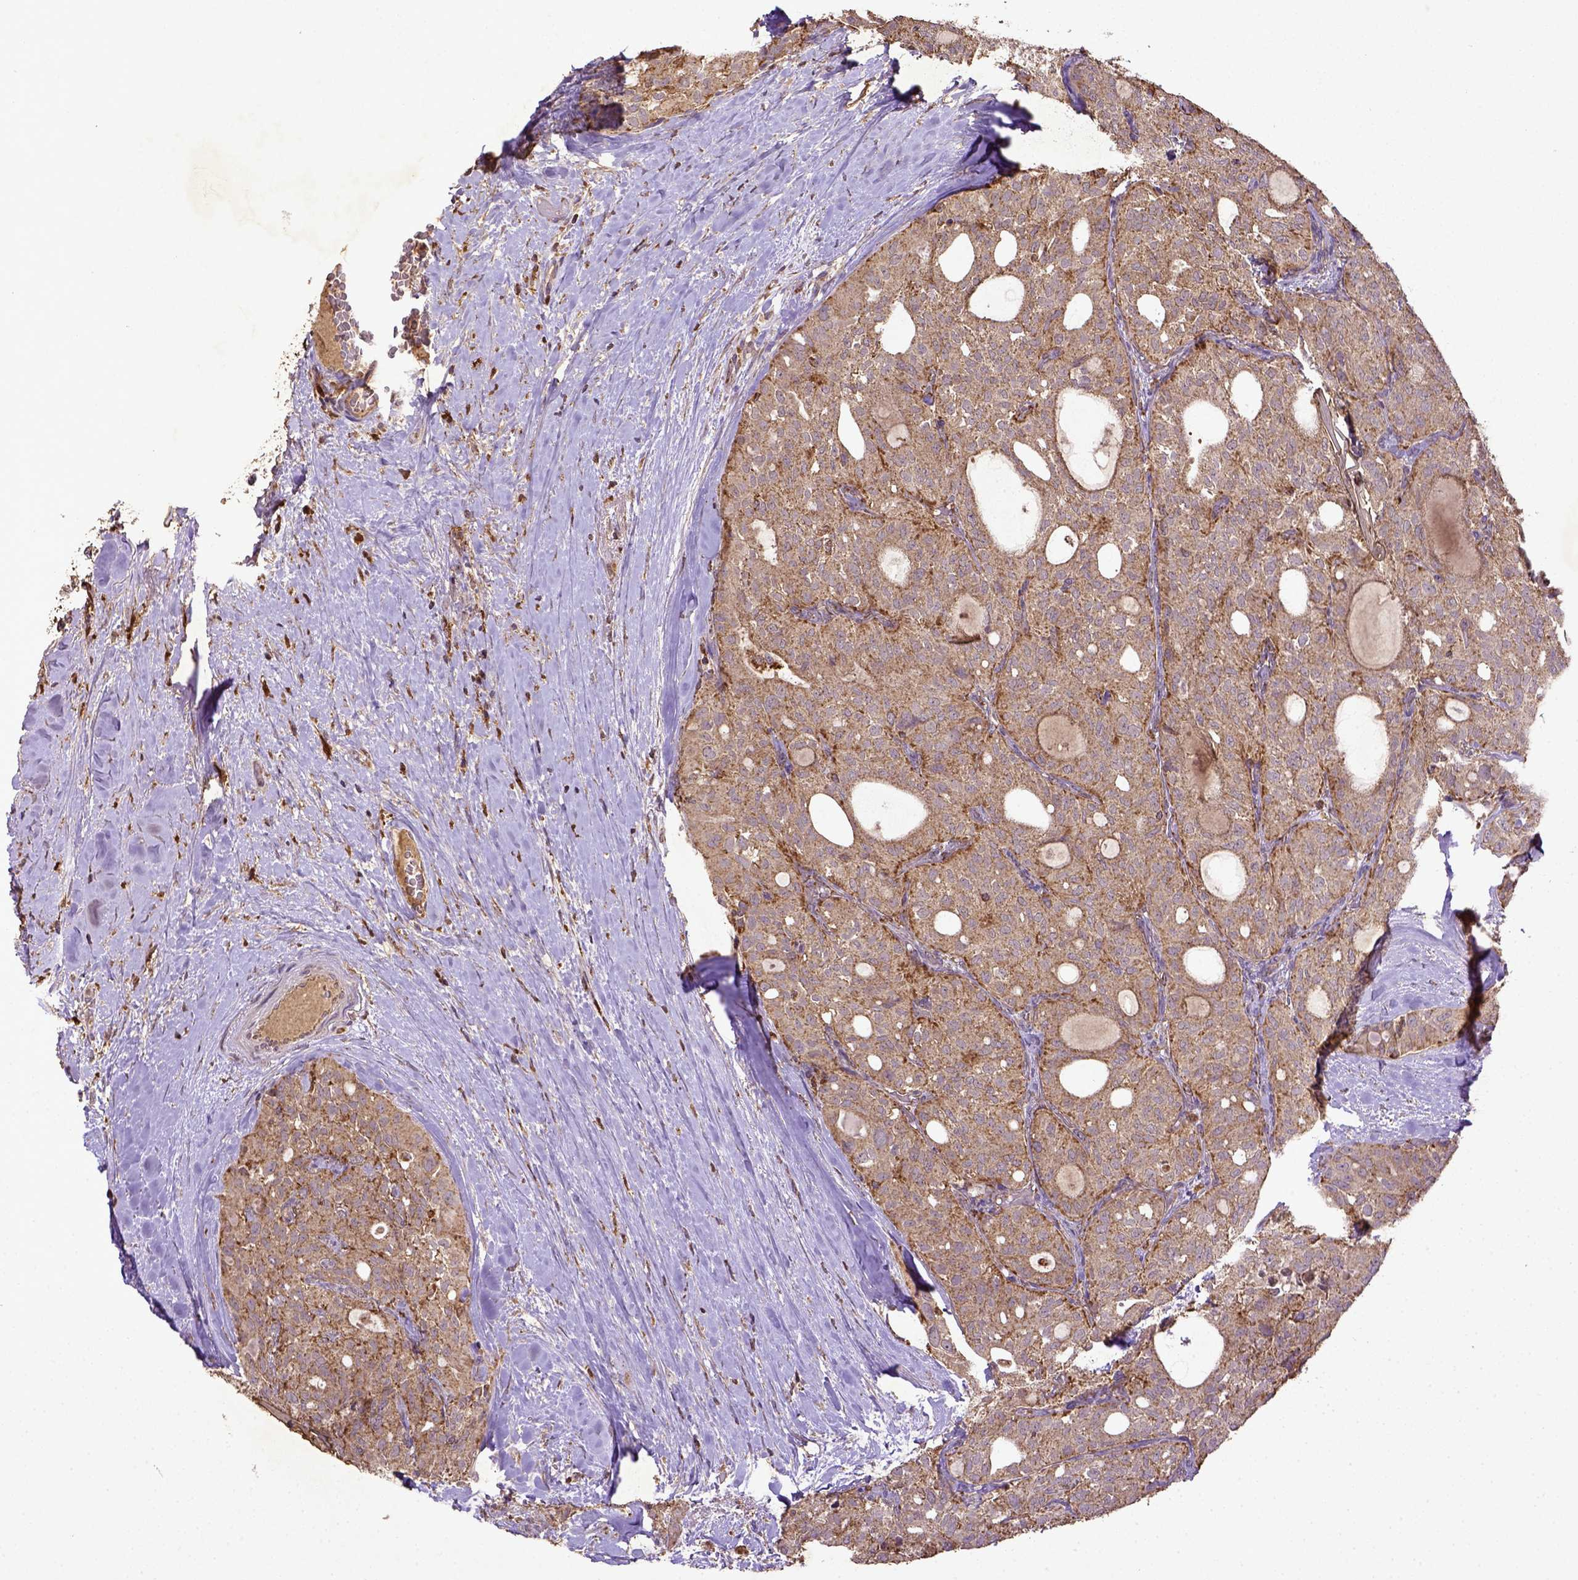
{"staining": {"intensity": "moderate", "quantity": ">75%", "location": "cytoplasmic/membranous"}, "tissue": "thyroid cancer", "cell_type": "Tumor cells", "image_type": "cancer", "snomed": [{"axis": "morphology", "description": "Follicular adenoma carcinoma, NOS"}, {"axis": "topography", "description": "Thyroid gland"}], "caption": "A high-resolution micrograph shows immunohistochemistry staining of follicular adenoma carcinoma (thyroid), which shows moderate cytoplasmic/membranous staining in approximately >75% of tumor cells. (brown staining indicates protein expression, while blue staining denotes nuclei).", "gene": "MT-CO1", "patient": {"sex": "male", "age": 75}}